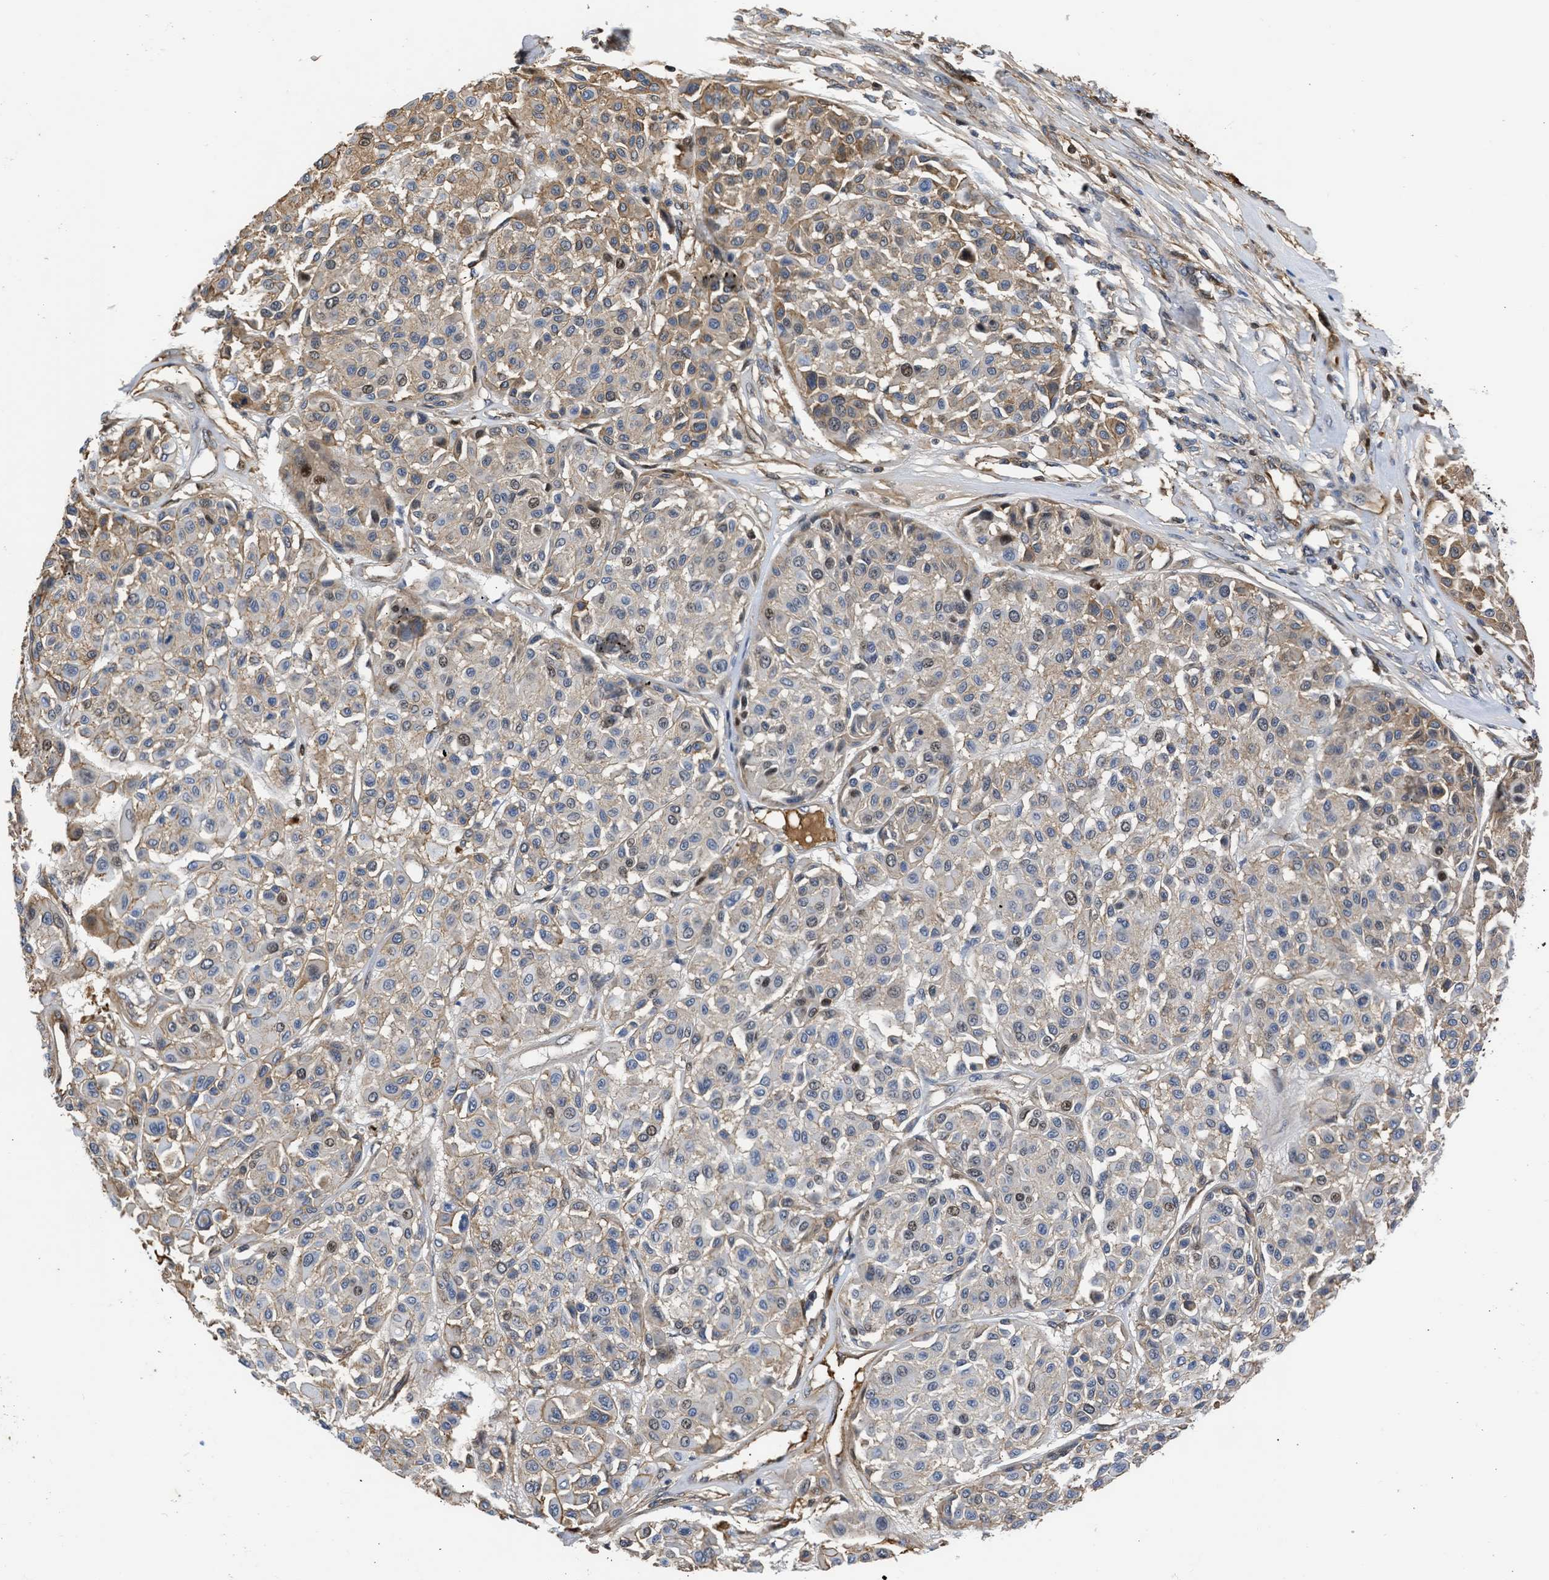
{"staining": {"intensity": "moderate", "quantity": ">75%", "location": "cytoplasmic/membranous"}, "tissue": "melanoma", "cell_type": "Tumor cells", "image_type": "cancer", "snomed": [{"axis": "morphology", "description": "Malignant melanoma, Metastatic site"}, {"axis": "topography", "description": "Soft tissue"}], "caption": "This image demonstrates immunohistochemistry (IHC) staining of human malignant melanoma (metastatic site), with medium moderate cytoplasmic/membranous positivity in approximately >75% of tumor cells.", "gene": "MAS1L", "patient": {"sex": "male", "age": 41}}